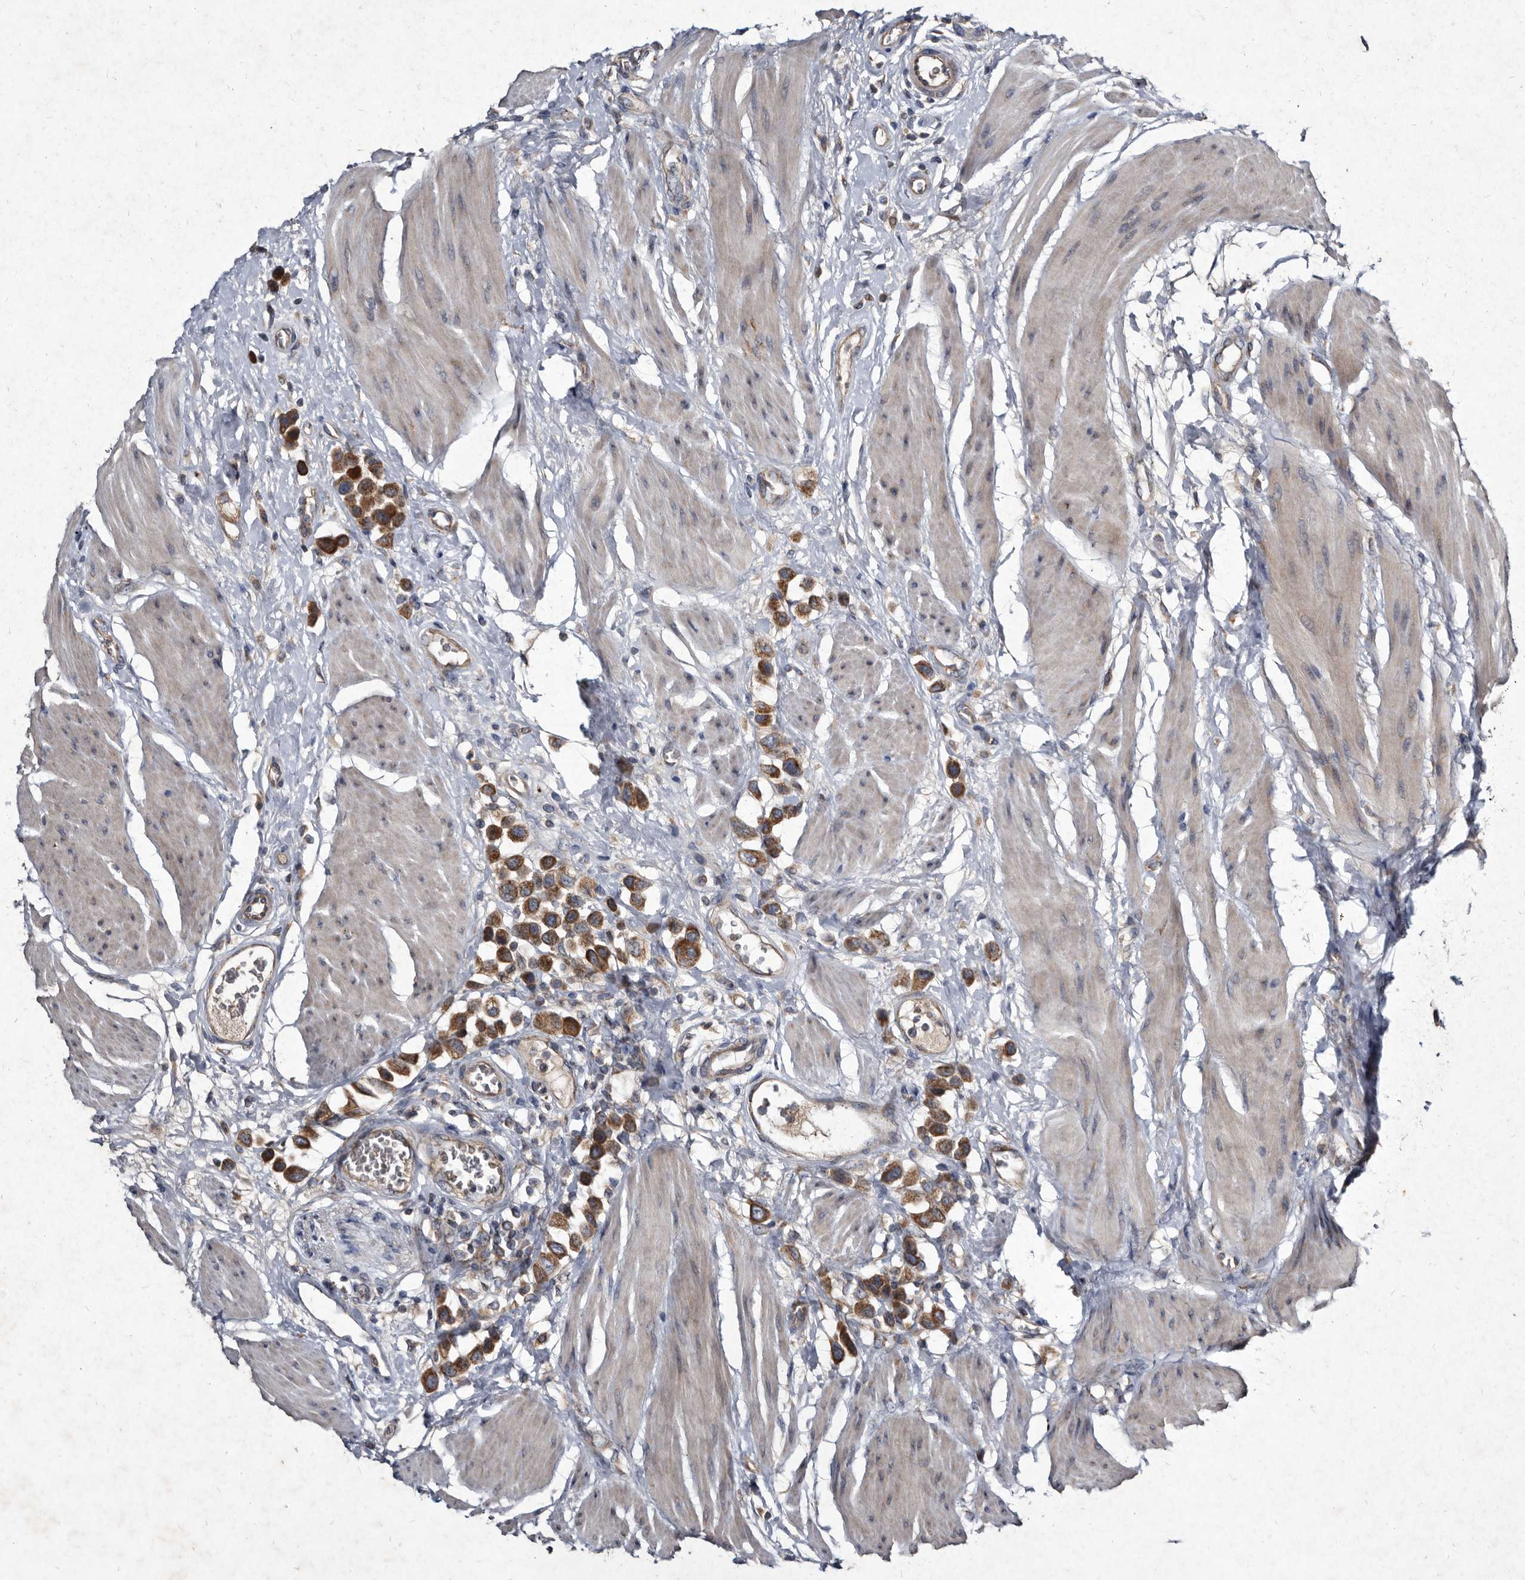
{"staining": {"intensity": "strong", "quantity": ">75%", "location": "cytoplasmic/membranous"}, "tissue": "urothelial cancer", "cell_type": "Tumor cells", "image_type": "cancer", "snomed": [{"axis": "morphology", "description": "Urothelial carcinoma, High grade"}, {"axis": "topography", "description": "Urinary bladder"}], "caption": "A photomicrograph of human urothelial carcinoma (high-grade) stained for a protein shows strong cytoplasmic/membranous brown staining in tumor cells.", "gene": "YPEL3", "patient": {"sex": "male", "age": 50}}